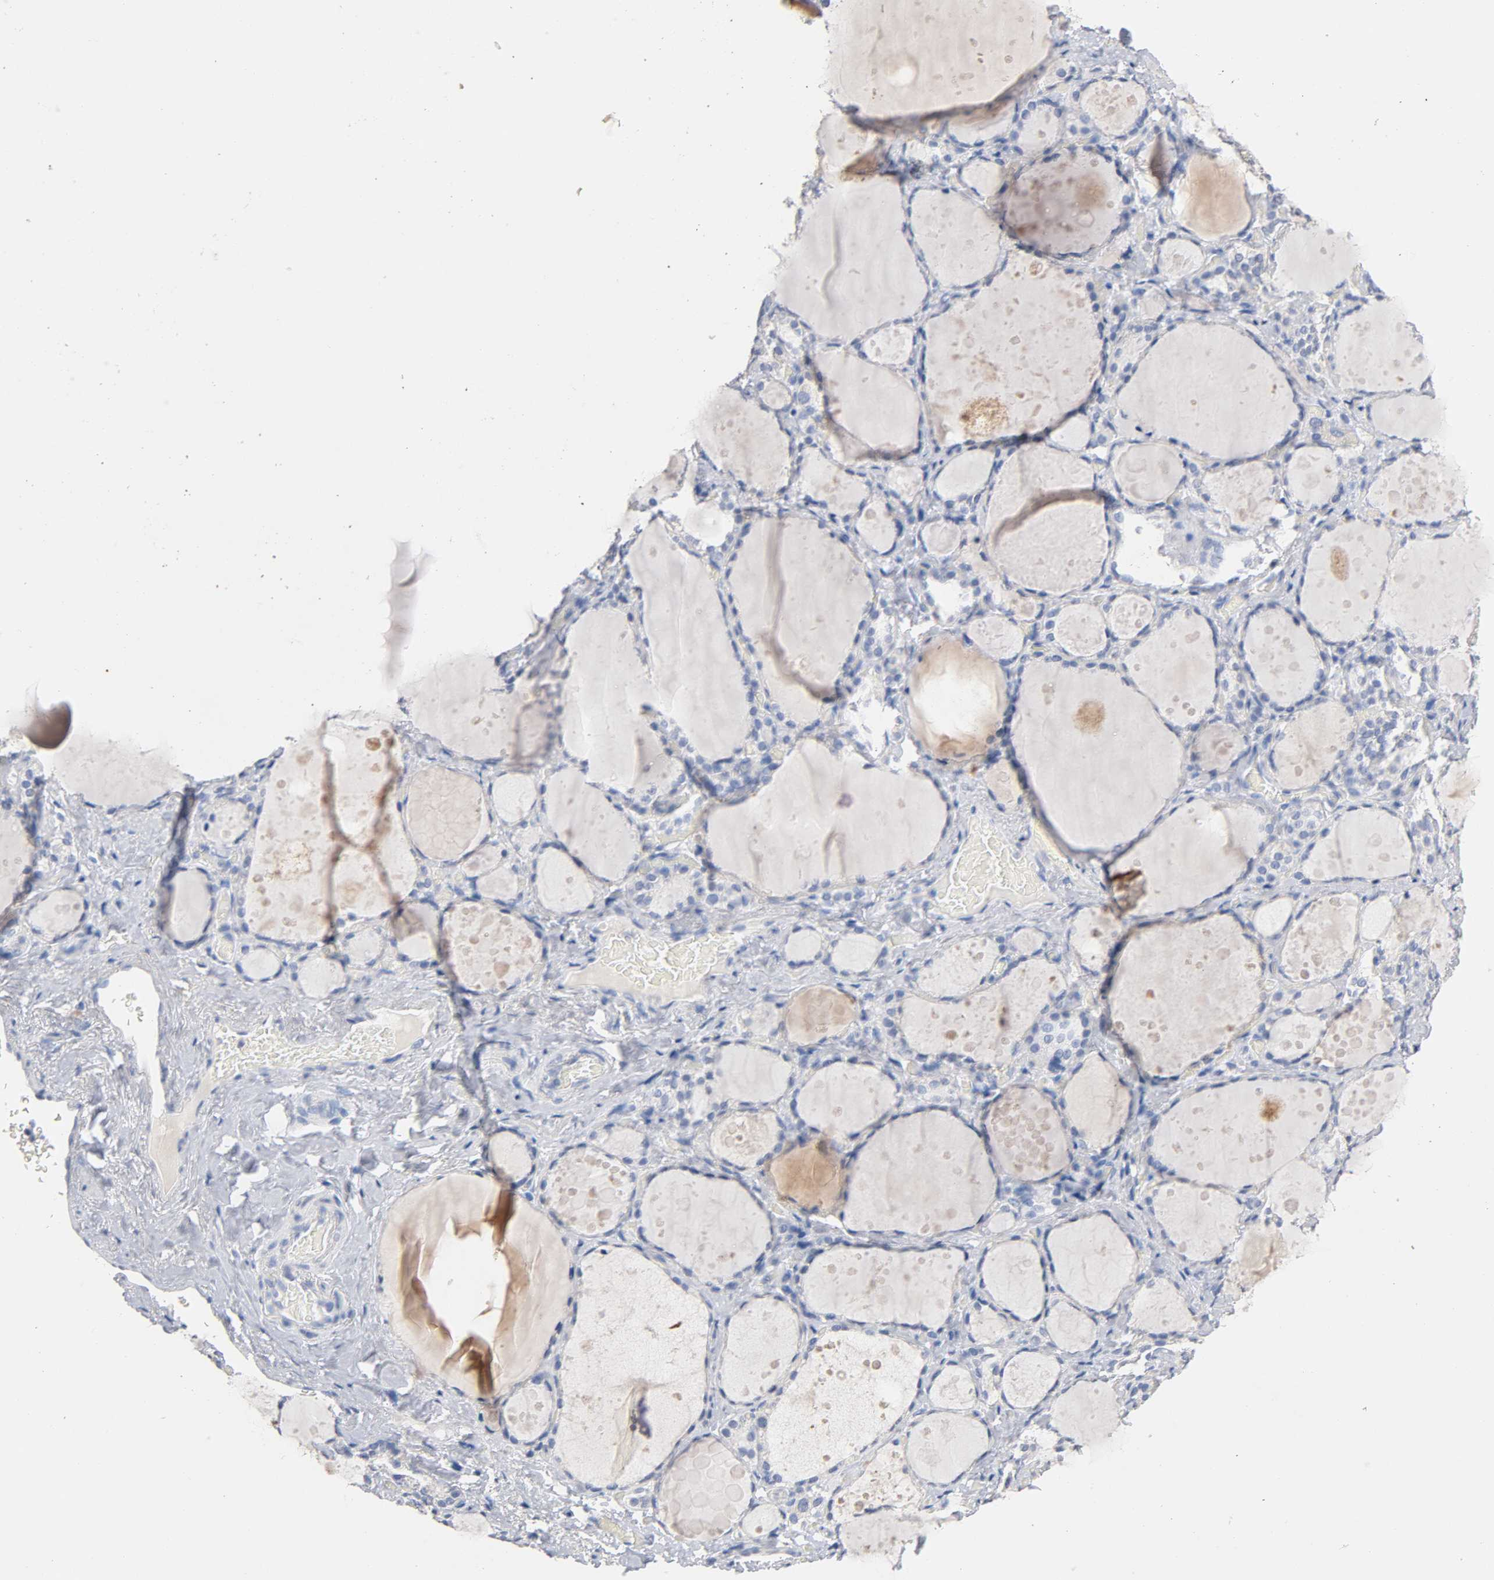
{"staining": {"intensity": "negative", "quantity": "none", "location": "none"}, "tissue": "thyroid gland", "cell_type": "Glandular cells", "image_type": "normal", "snomed": [{"axis": "morphology", "description": "Normal tissue, NOS"}, {"axis": "topography", "description": "Thyroid gland"}], "caption": "A photomicrograph of human thyroid gland is negative for staining in glandular cells. (DAB (3,3'-diaminobenzidine) IHC with hematoxylin counter stain).", "gene": "ZCCHC13", "patient": {"sex": "female", "age": 75}}